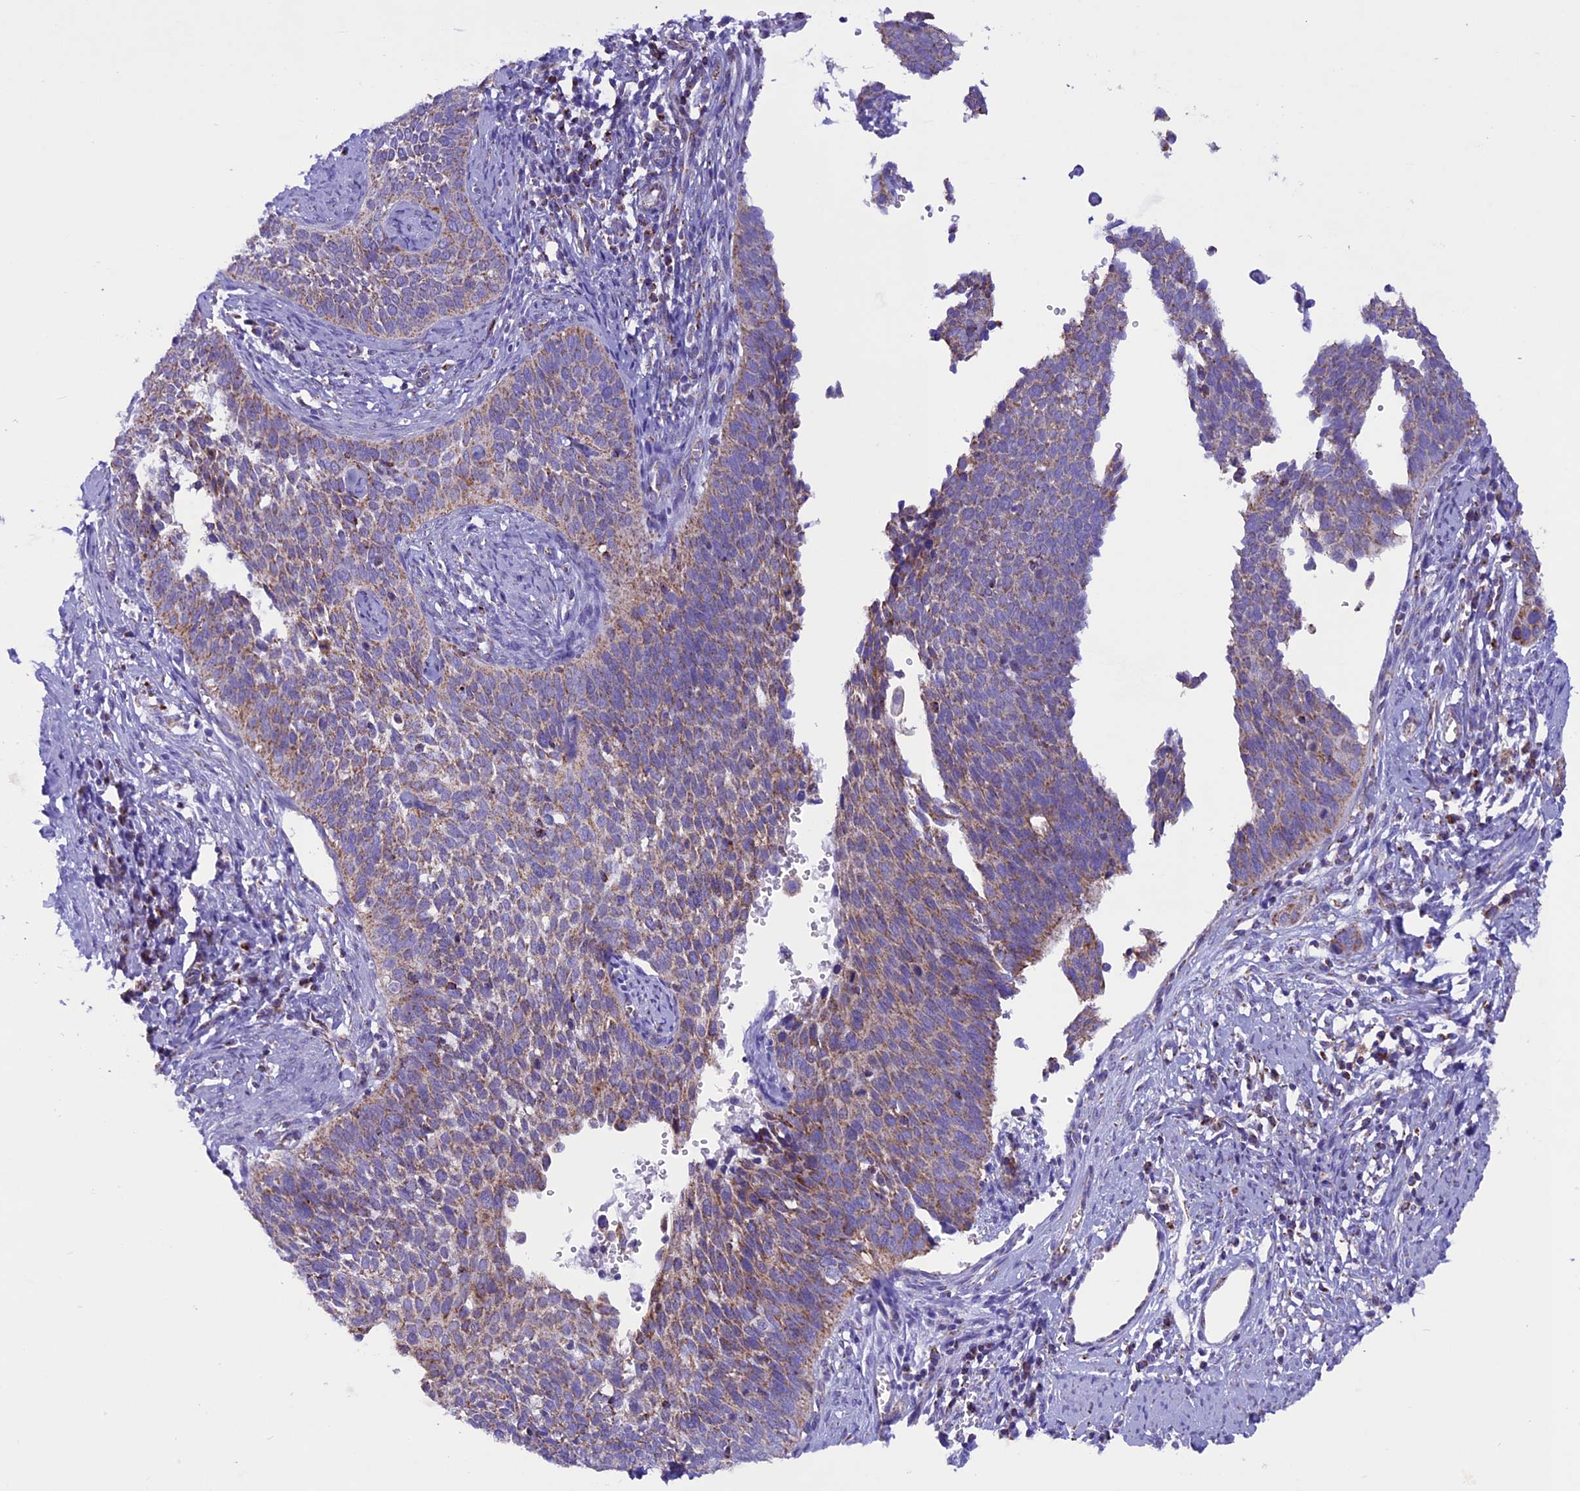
{"staining": {"intensity": "moderate", "quantity": "<25%", "location": "cytoplasmic/membranous"}, "tissue": "cervical cancer", "cell_type": "Tumor cells", "image_type": "cancer", "snomed": [{"axis": "morphology", "description": "Squamous cell carcinoma, NOS"}, {"axis": "topography", "description": "Cervix"}], "caption": "This micrograph demonstrates cervical cancer (squamous cell carcinoma) stained with IHC to label a protein in brown. The cytoplasmic/membranous of tumor cells show moderate positivity for the protein. Nuclei are counter-stained blue.", "gene": "ICA1L", "patient": {"sex": "female", "age": 34}}